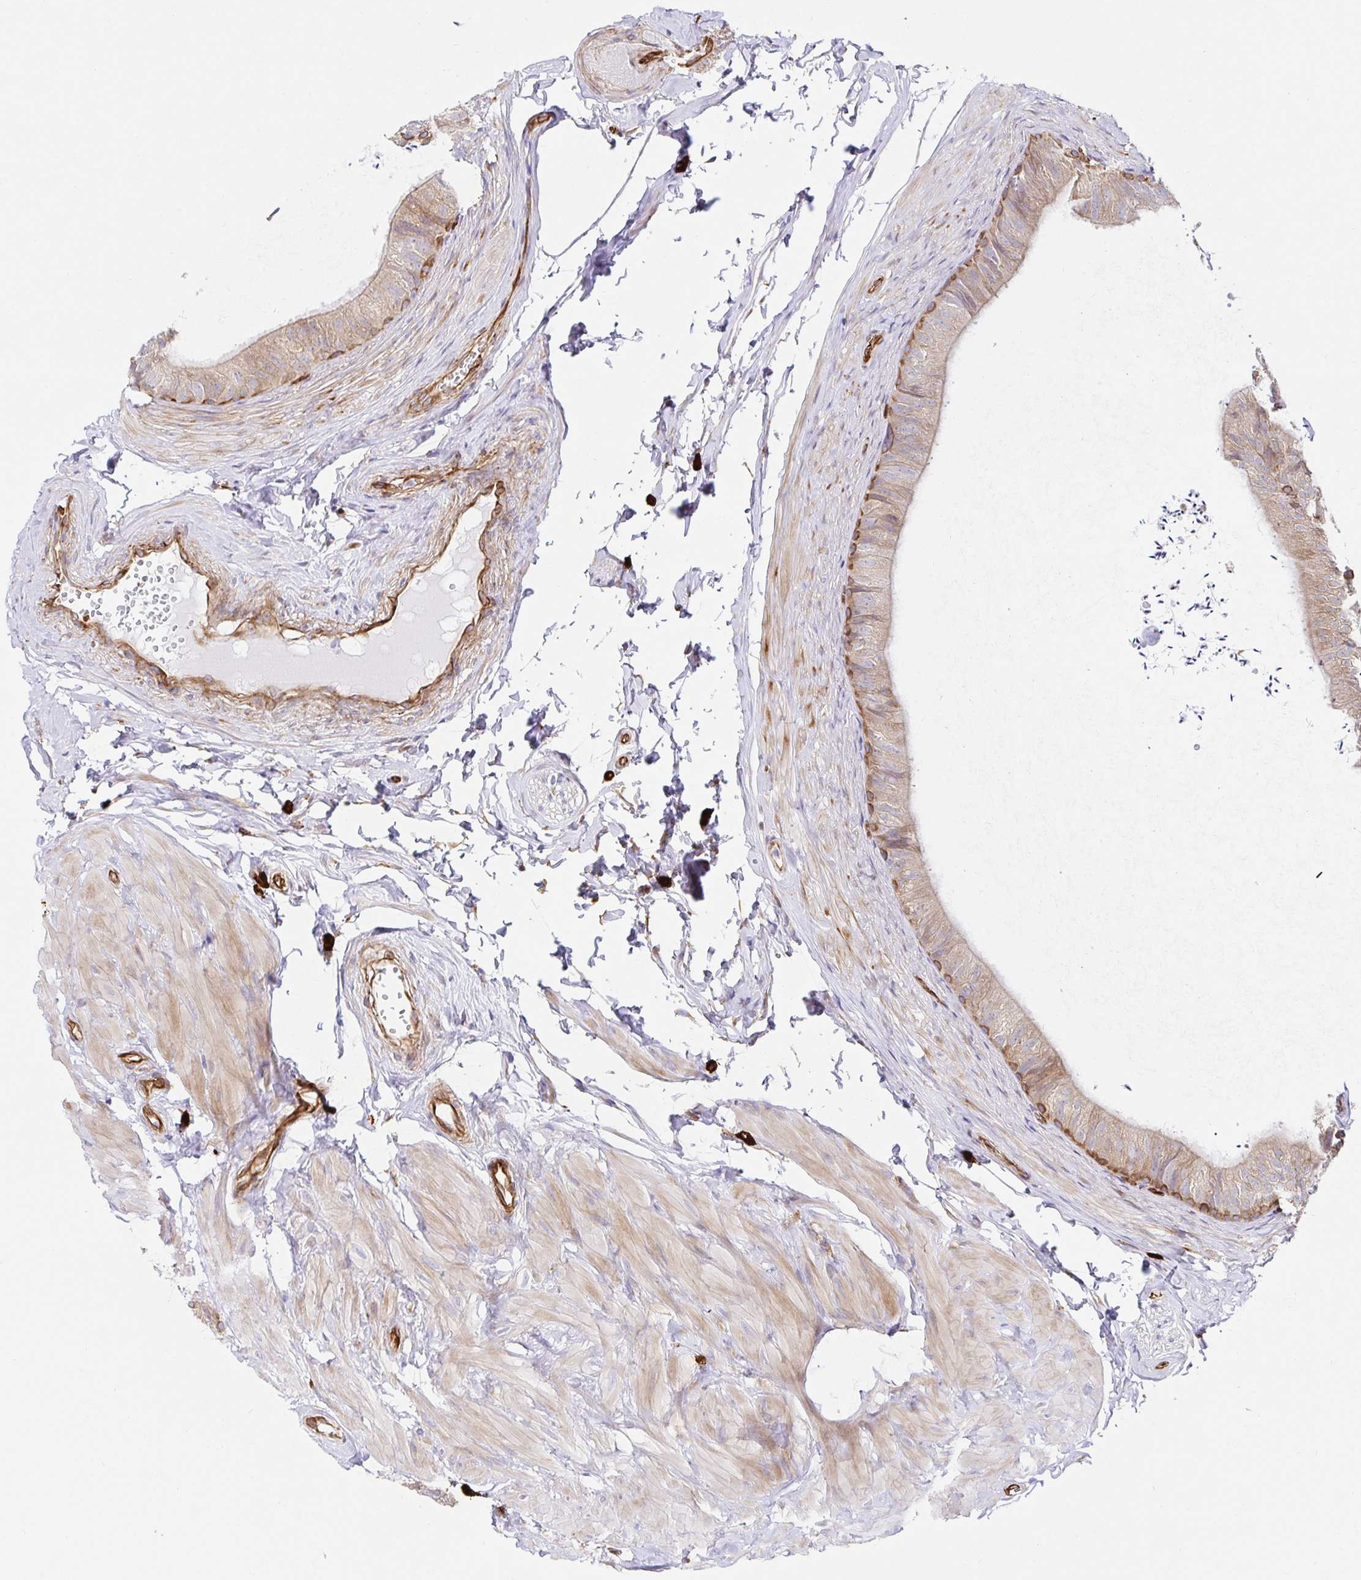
{"staining": {"intensity": "moderate", "quantity": "<25%", "location": "cytoplasmic/membranous"}, "tissue": "epididymis", "cell_type": "Glandular cells", "image_type": "normal", "snomed": [{"axis": "morphology", "description": "Normal tissue, NOS"}, {"axis": "topography", "description": "Epididymis, spermatic cord, NOS"}, {"axis": "topography", "description": "Epididymis"}, {"axis": "topography", "description": "Peripheral nerve tissue"}], "caption": "Immunohistochemical staining of unremarkable epididymis displays <25% levels of moderate cytoplasmic/membranous protein positivity in approximately <25% of glandular cells. Ihc stains the protein in brown and the nuclei are stained blue.", "gene": "DOCK1", "patient": {"sex": "male", "age": 29}}